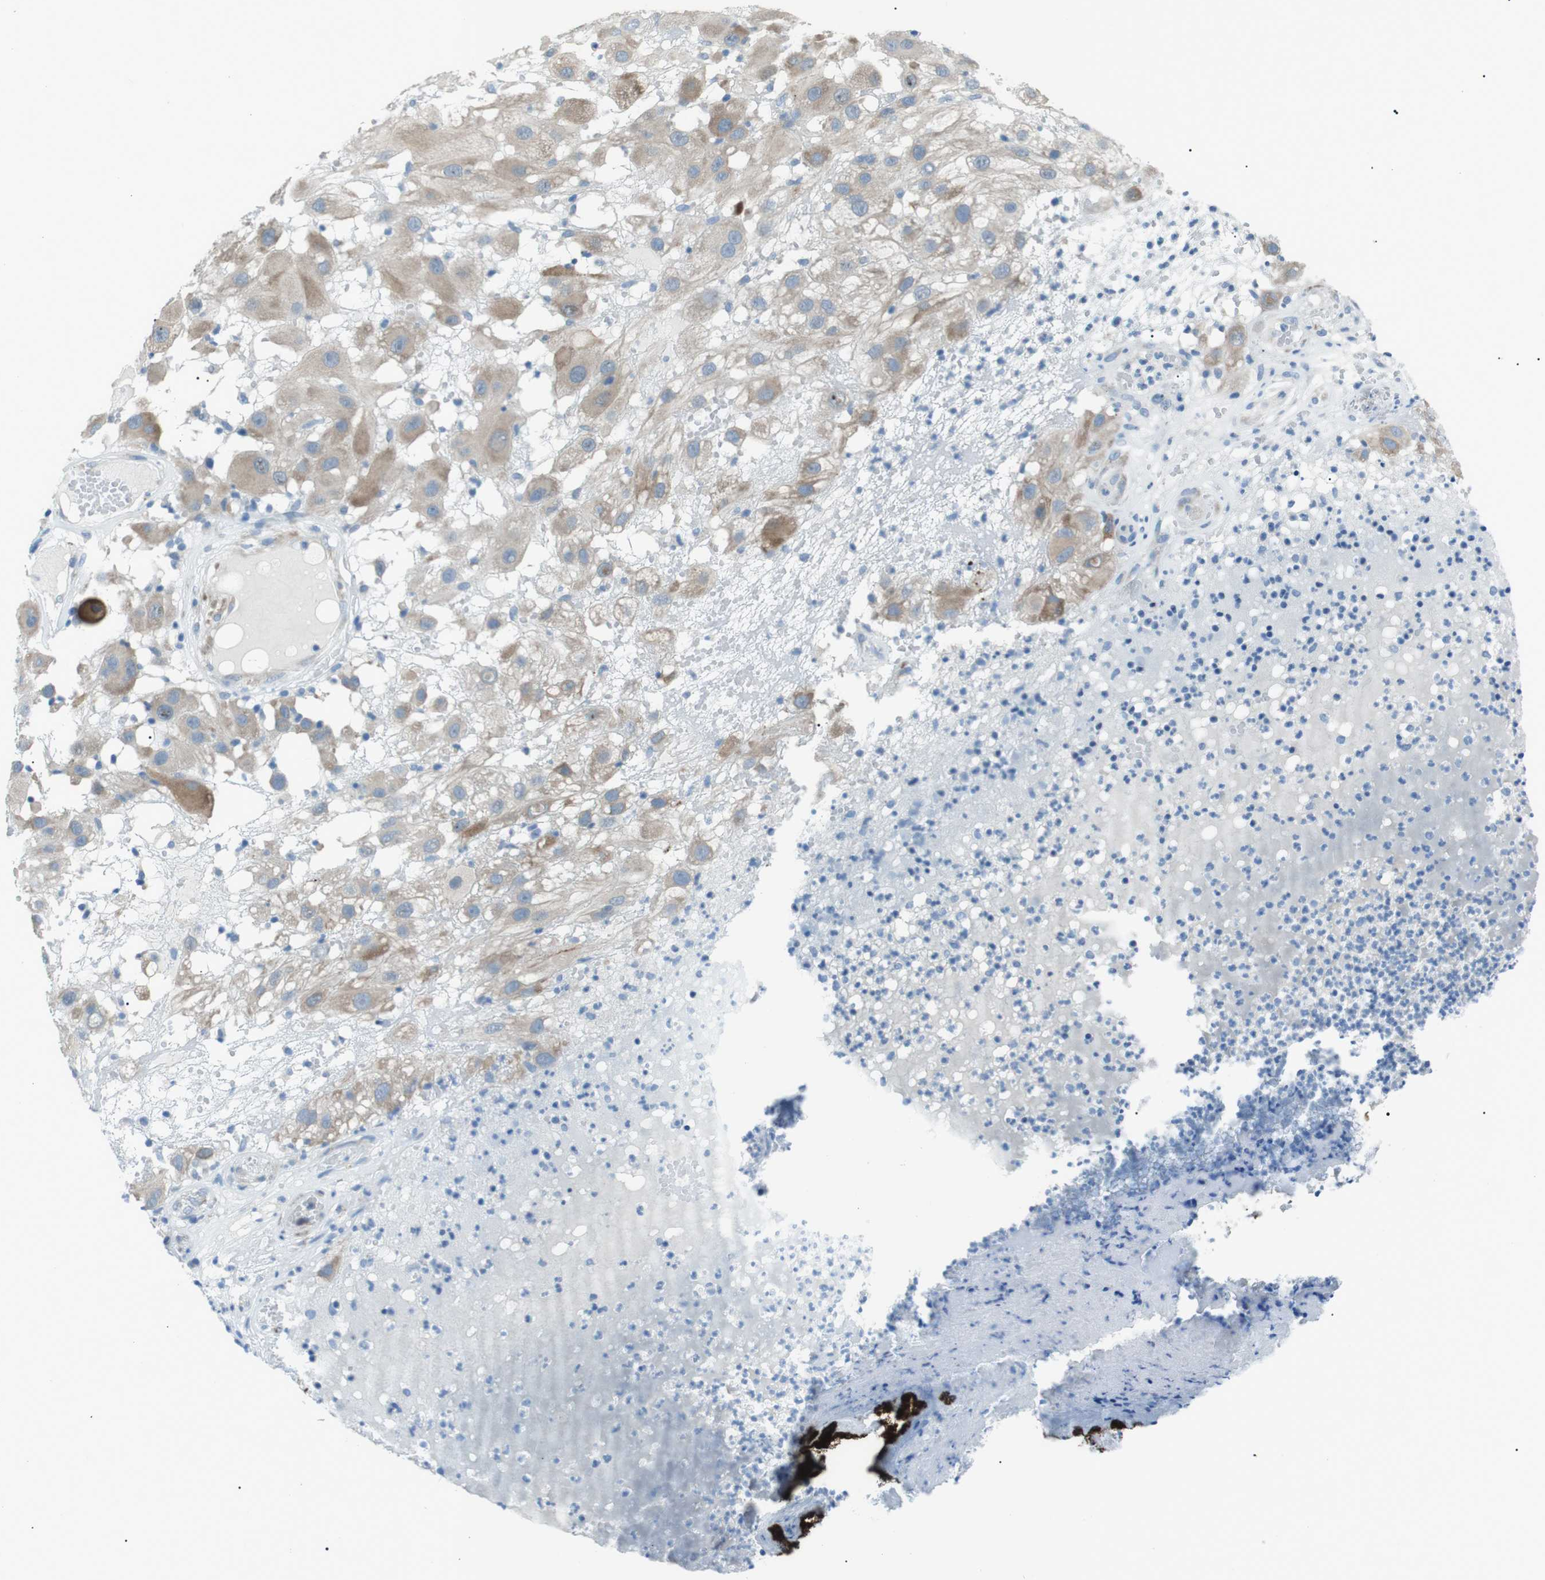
{"staining": {"intensity": "weak", "quantity": ">75%", "location": "cytoplasmic/membranous"}, "tissue": "melanoma", "cell_type": "Tumor cells", "image_type": "cancer", "snomed": [{"axis": "morphology", "description": "Malignant melanoma, NOS"}, {"axis": "topography", "description": "Skin"}], "caption": "DAB immunohistochemical staining of melanoma displays weak cytoplasmic/membranous protein positivity in about >75% of tumor cells.", "gene": "MTARC2", "patient": {"sex": "female", "age": 81}}